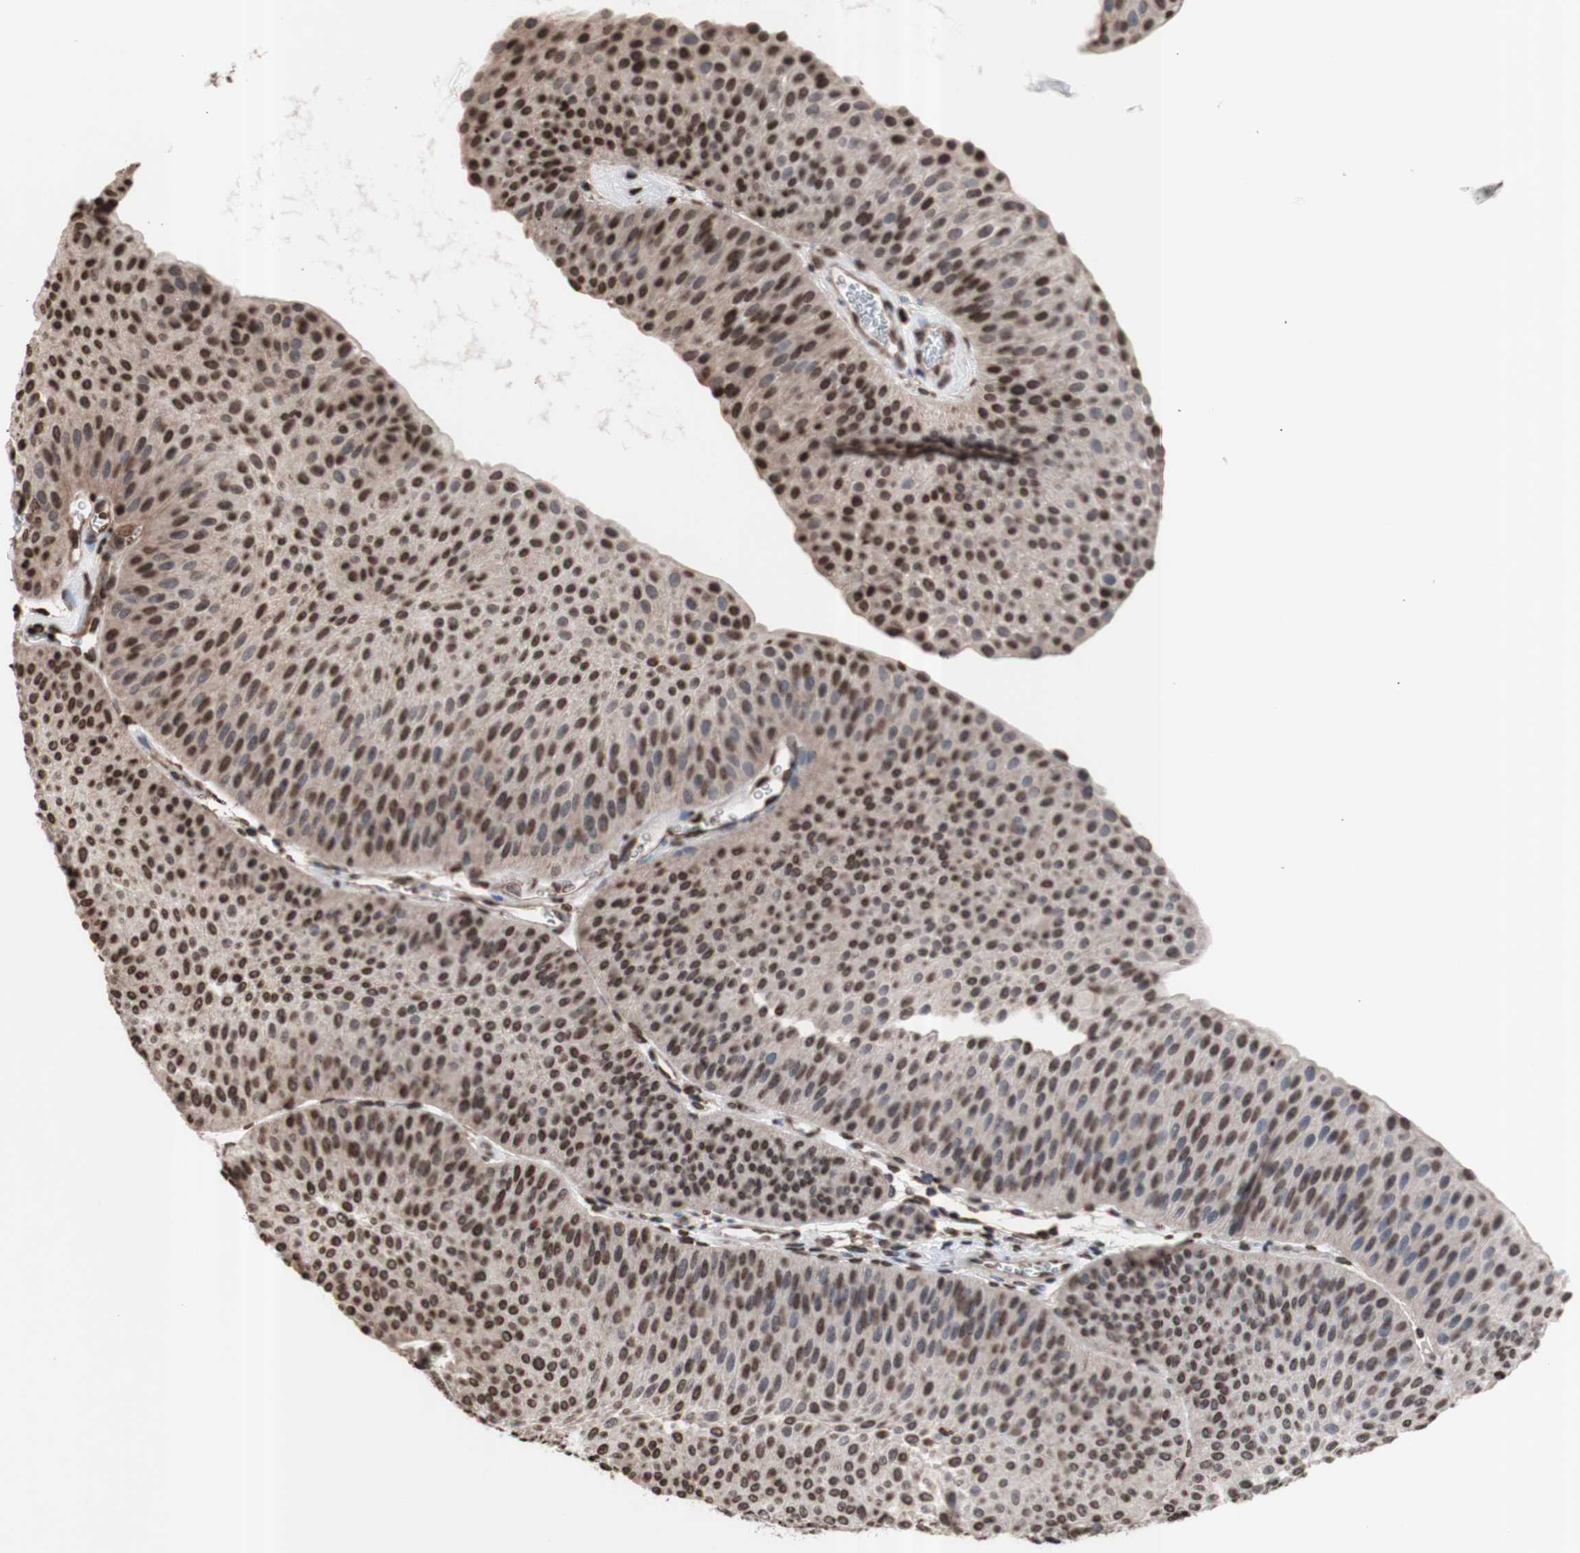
{"staining": {"intensity": "moderate", "quantity": ">75%", "location": "cytoplasmic/membranous,nuclear"}, "tissue": "urothelial cancer", "cell_type": "Tumor cells", "image_type": "cancer", "snomed": [{"axis": "morphology", "description": "Urothelial carcinoma, Low grade"}, {"axis": "topography", "description": "Urinary bladder"}], "caption": "The histopathology image shows staining of low-grade urothelial carcinoma, revealing moderate cytoplasmic/membranous and nuclear protein expression (brown color) within tumor cells. The staining is performed using DAB brown chromogen to label protein expression. The nuclei are counter-stained blue using hematoxylin.", "gene": "SNAI2", "patient": {"sex": "female", "age": 60}}